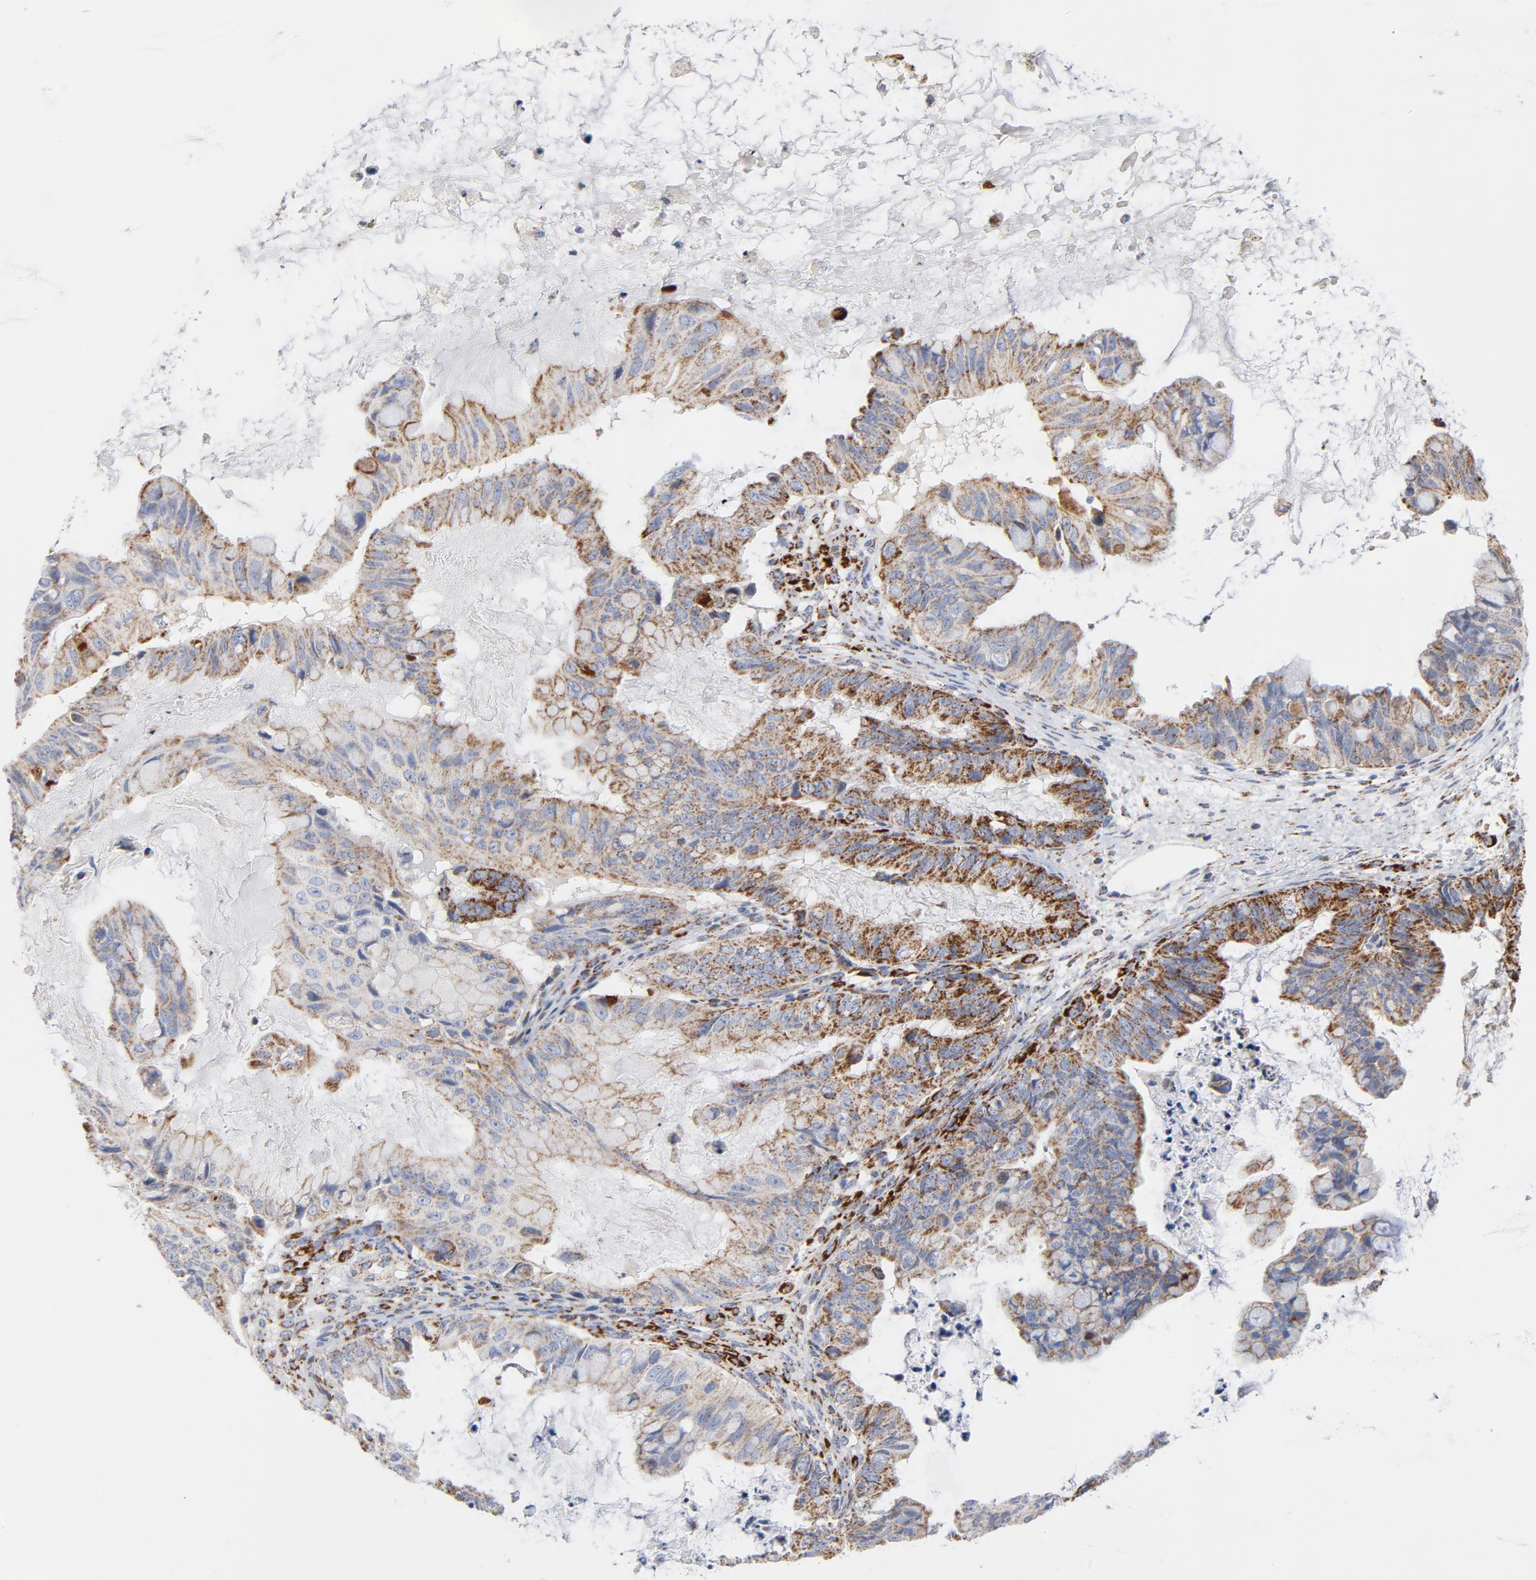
{"staining": {"intensity": "moderate", "quantity": ">75%", "location": "cytoplasmic/membranous"}, "tissue": "ovarian cancer", "cell_type": "Tumor cells", "image_type": "cancer", "snomed": [{"axis": "morphology", "description": "Cystadenocarcinoma, mucinous, NOS"}, {"axis": "topography", "description": "Ovary"}], "caption": "Ovarian cancer tissue reveals moderate cytoplasmic/membranous staining in about >75% of tumor cells, visualized by immunohistochemistry.", "gene": "DIABLO", "patient": {"sex": "female", "age": 36}}